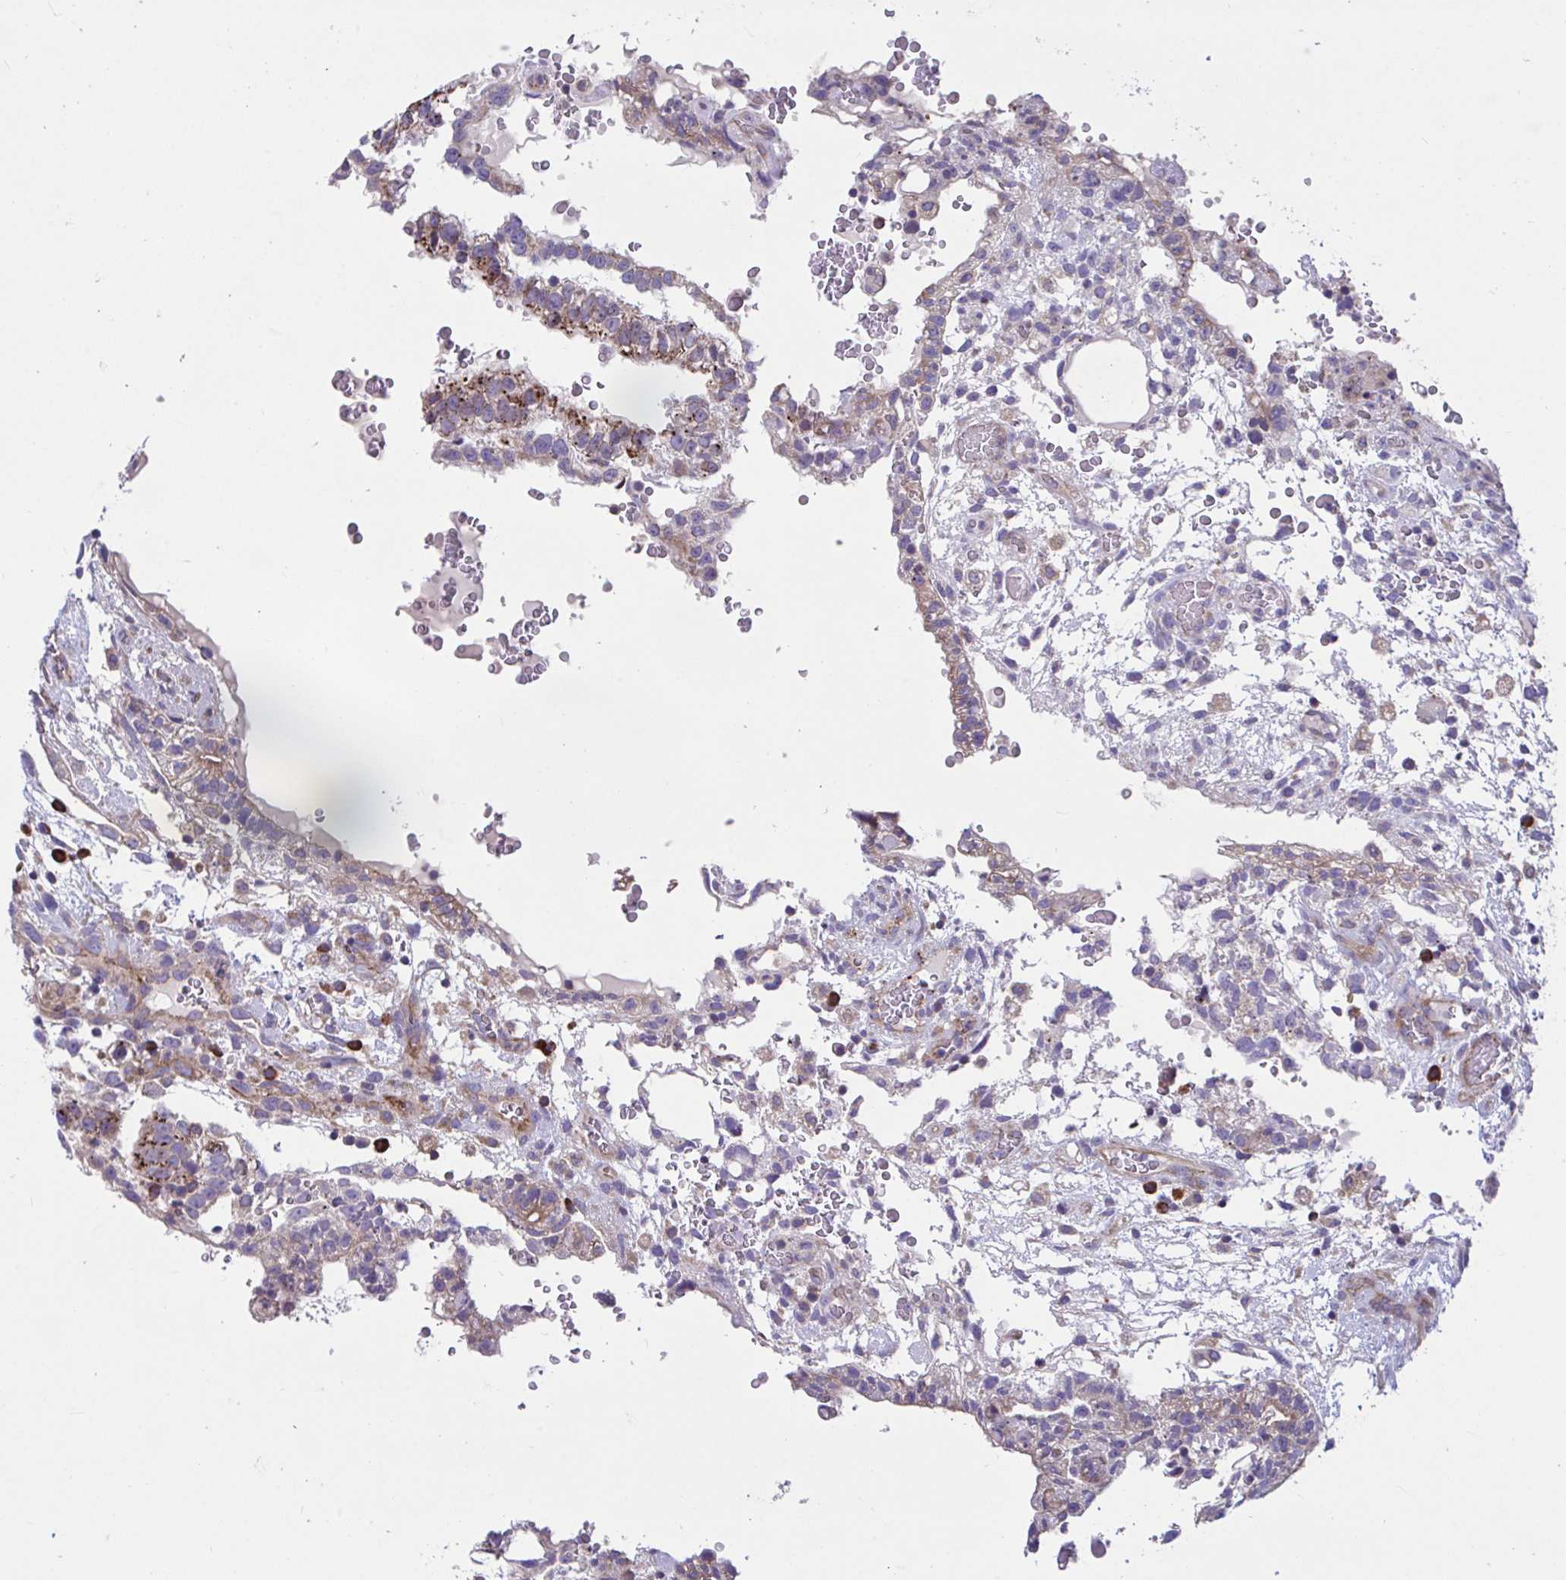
{"staining": {"intensity": "moderate", "quantity": "<25%", "location": "cytoplasmic/membranous"}, "tissue": "testis cancer", "cell_type": "Tumor cells", "image_type": "cancer", "snomed": [{"axis": "morphology", "description": "Carcinoma, Embryonal, NOS"}, {"axis": "topography", "description": "Testis"}], "caption": "This micrograph reveals immunohistochemistry (IHC) staining of human testis cancer (embryonal carcinoma), with low moderate cytoplasmic/membranous staining in about <25% of tumor cells.", "gene": "WBP1", "patient": {"sex": "male", "age": 32}}